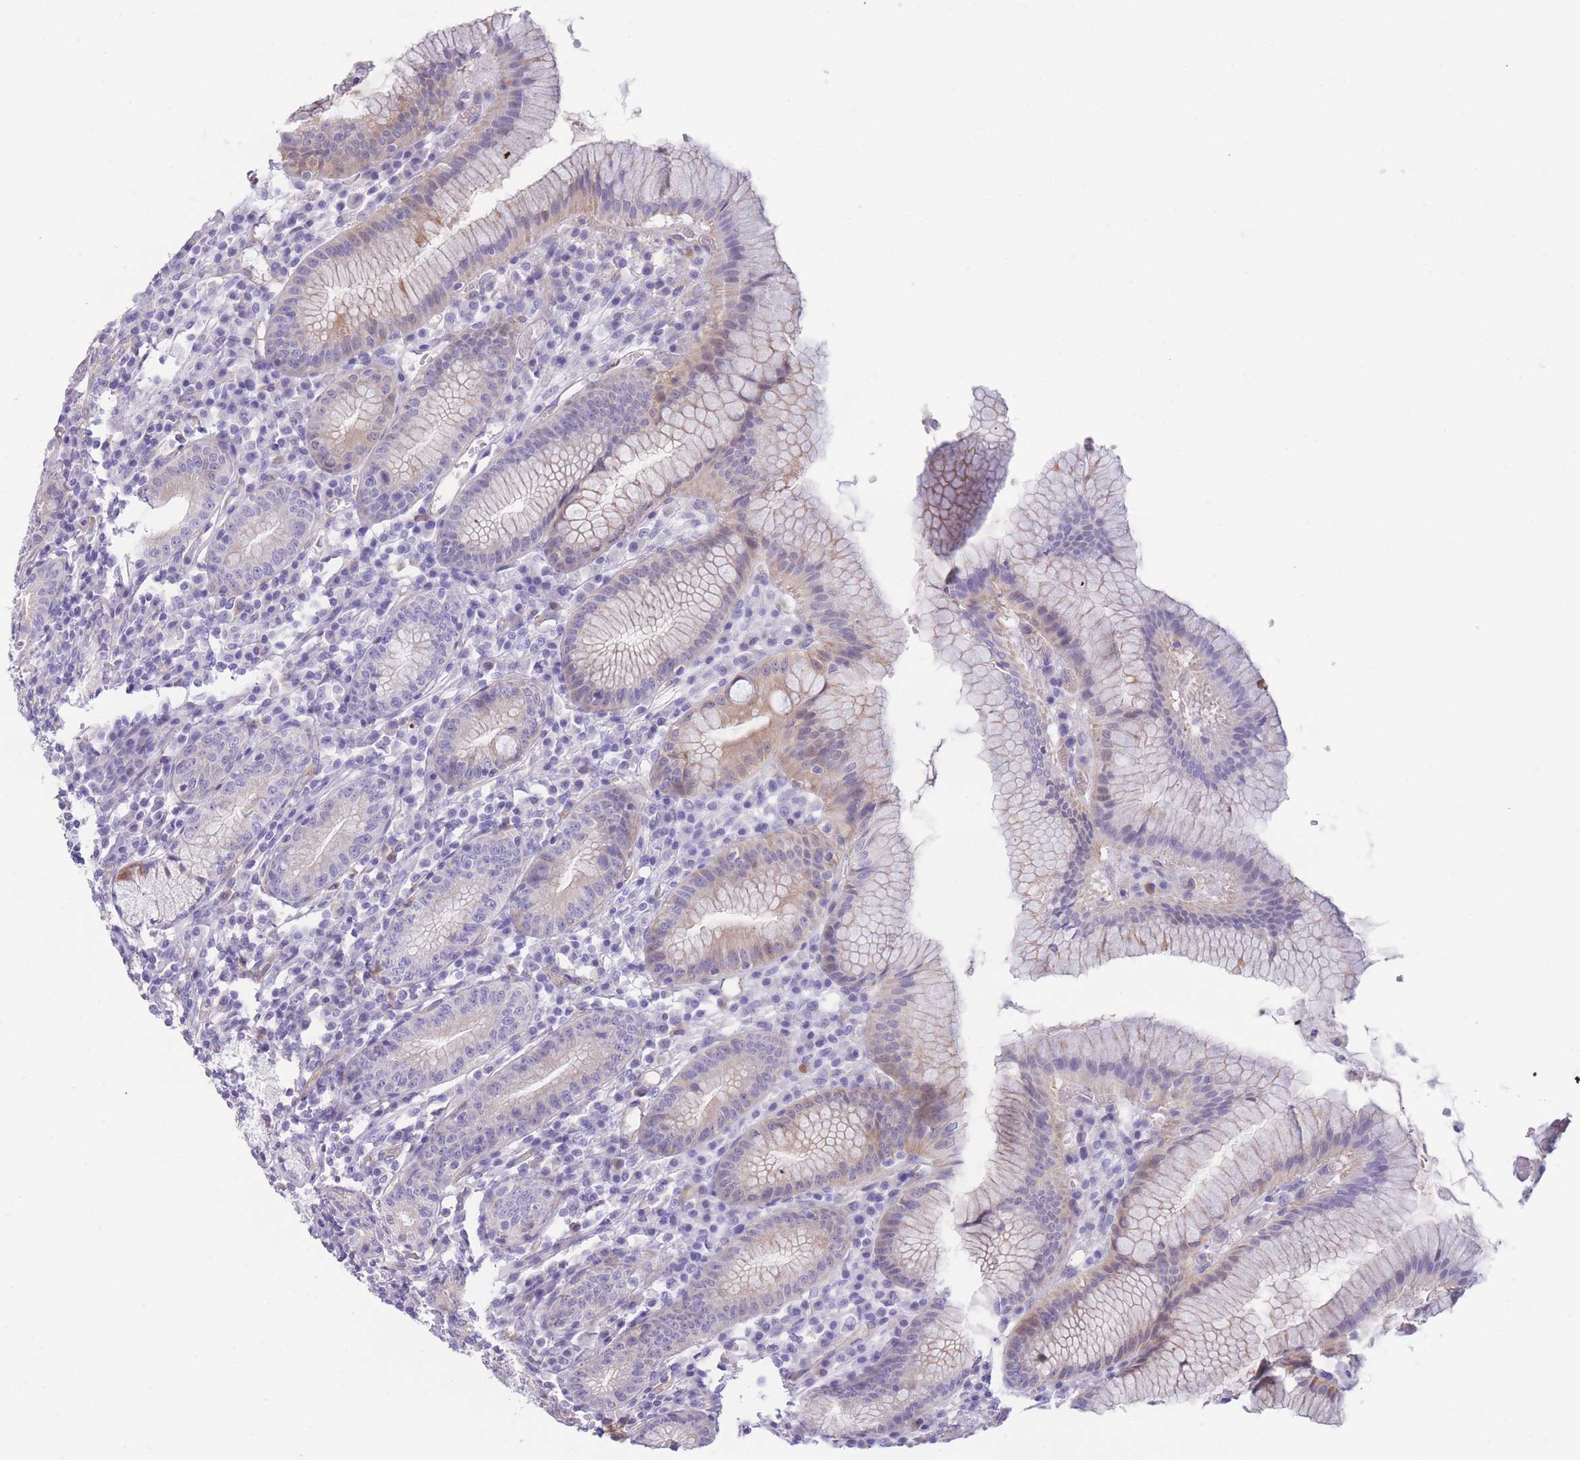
{"staining": {"intensity": "moderate", "quantity": "25%-75%", "location": "cytoplasmic/membranous"}, "tissue": "stomach", "cell_type": "Glandular cells", "image_type": "normal", "snomed": [{"axis": "morphology", "description": "Normal tissue, NOS"}, {"axis": "topography", "description": "Stomach"}], "caption": "Brown immunohistochemical staining in normal stomach displays moderate cytoplasmic/membranous staining in about 25%-75% of glandular cells. (IHC, brightfield microscopy, high magnification).", "gene": "SULT1A1", "patient": {"sex": "male", "age": 55}}